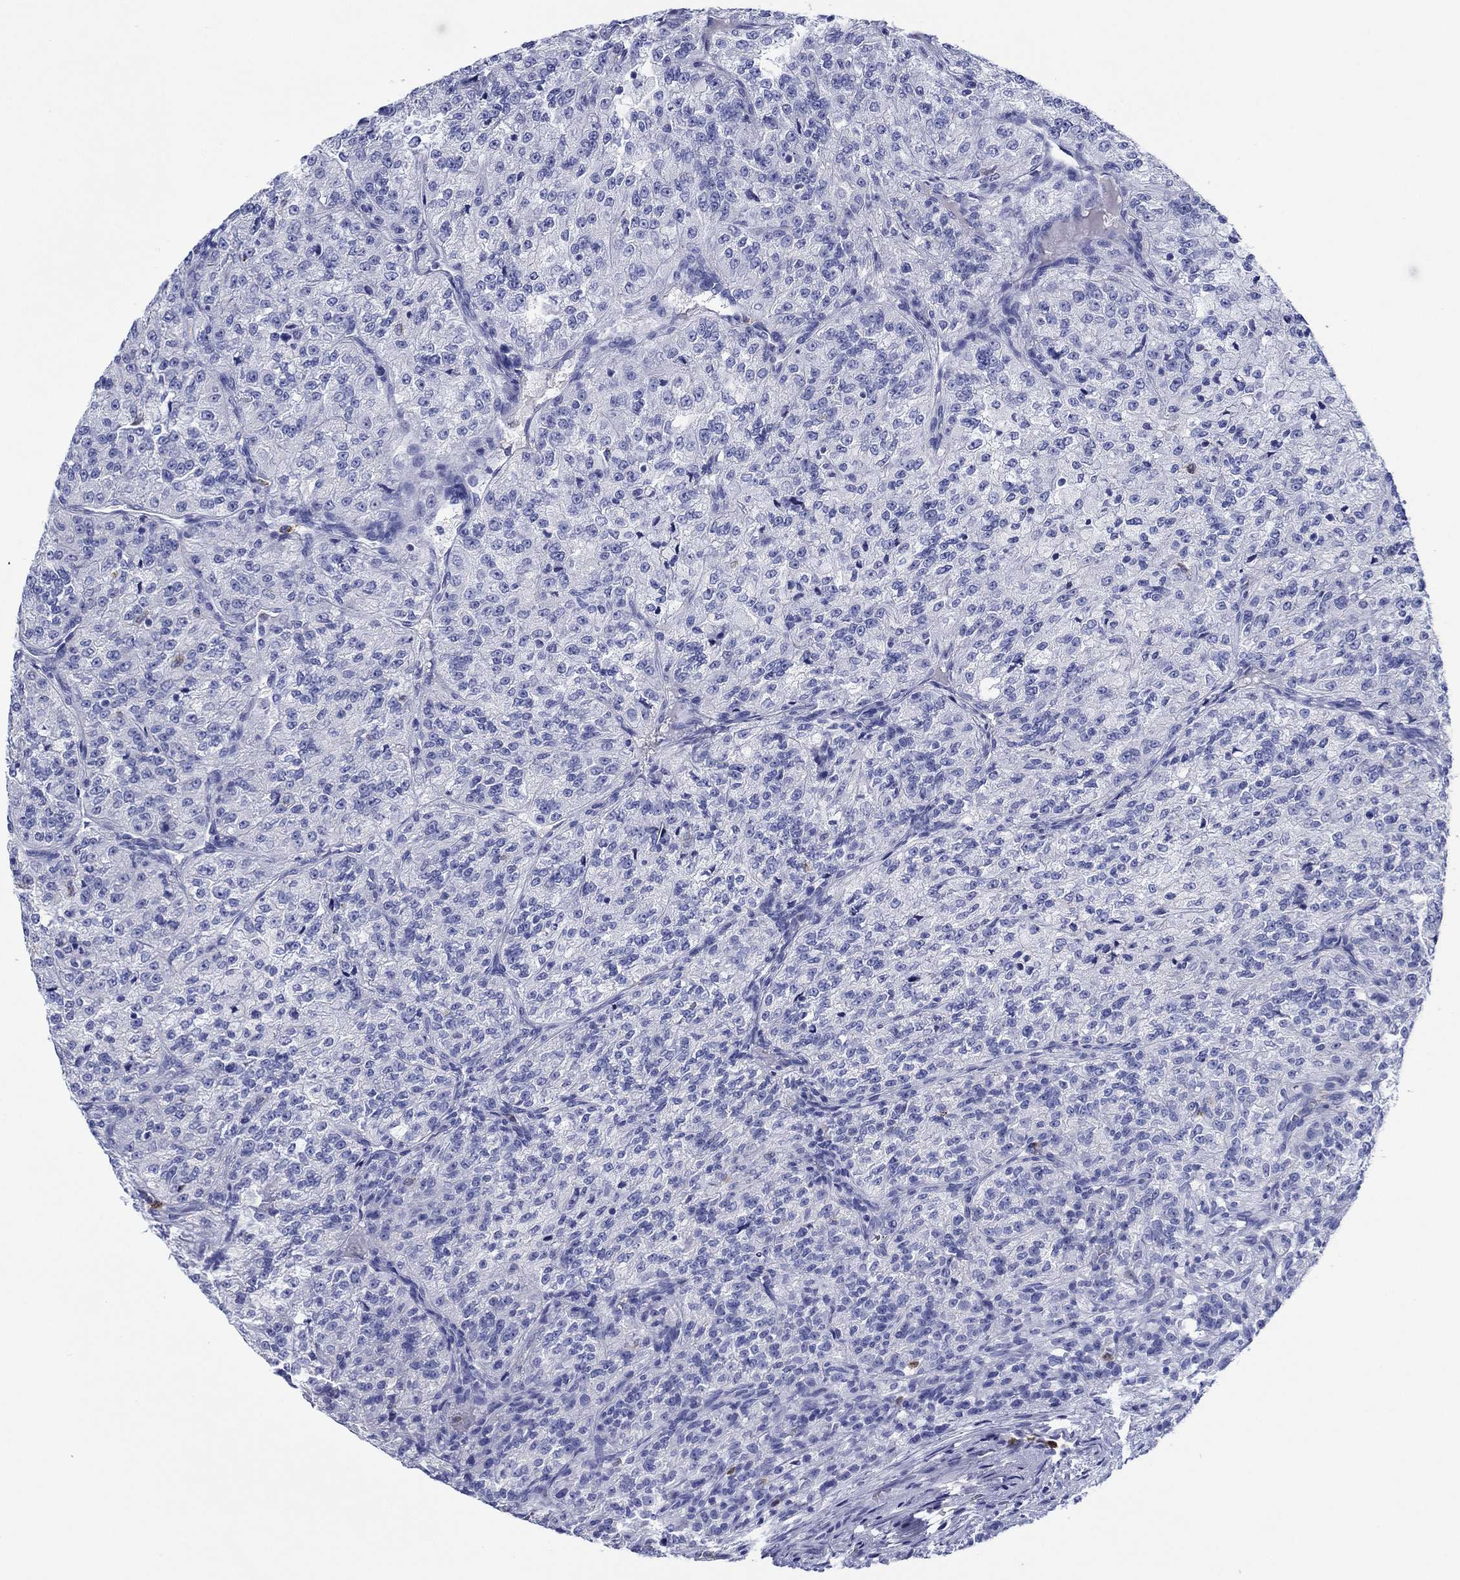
{"staining": {"intensity": "negative", "quantity": "none", "location": "none"}, "tissue": "renal cancer", "cell_type": "Tumor cells", "image_type": "cancer", "snomed": [{"axis": "morphology", "description": "Adenocarcinoma, NOS"}, {"axis": "topography", "description": "Kidney"}], "caption": "DAB (3,3'-diaminobenzidine) immunohistochemical staining of renal cancer reveals no significant expression in tumor cells.", "gene": "EPX", "patient": {"sex": "female", "age": 63}}